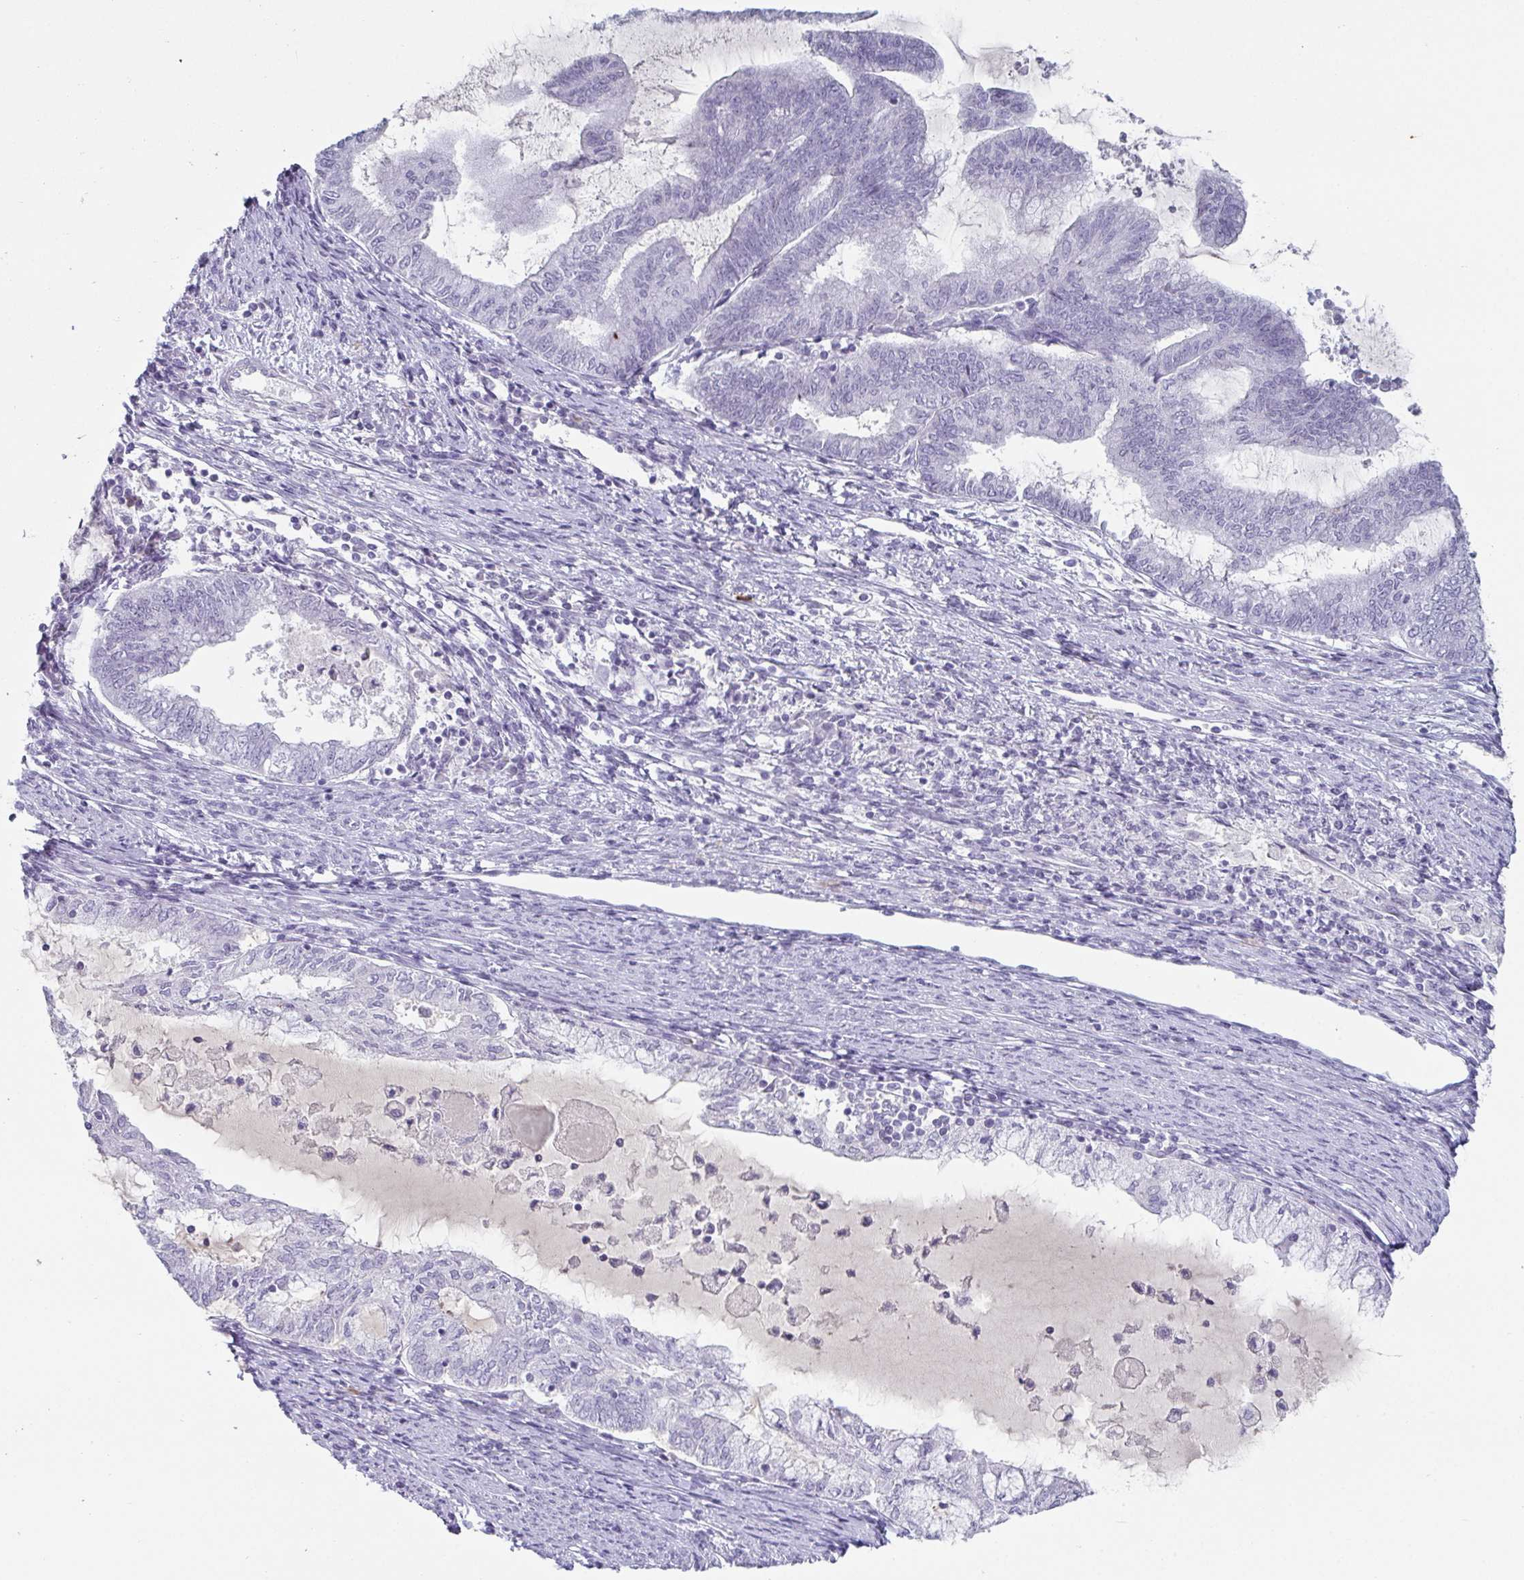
{"staining": {"intensity": "negative", "quantity": "none", "location": "none"}, "tissue": "endometrial cancer", "cell_type": "Tumor cells", "image_type": "cancer", "snomed": [{"axis": "morphology", "description": "Adenocarcinoma, NOS"}, {"axis": "topography", "description": "Endometrium"}], "caption": "This is an IHC image of human adenocarcinoma (endometrial). There is no staining in tumor cells.", "gene": "VSIG10L", "patient": {"sex": "female", "age": 79}}